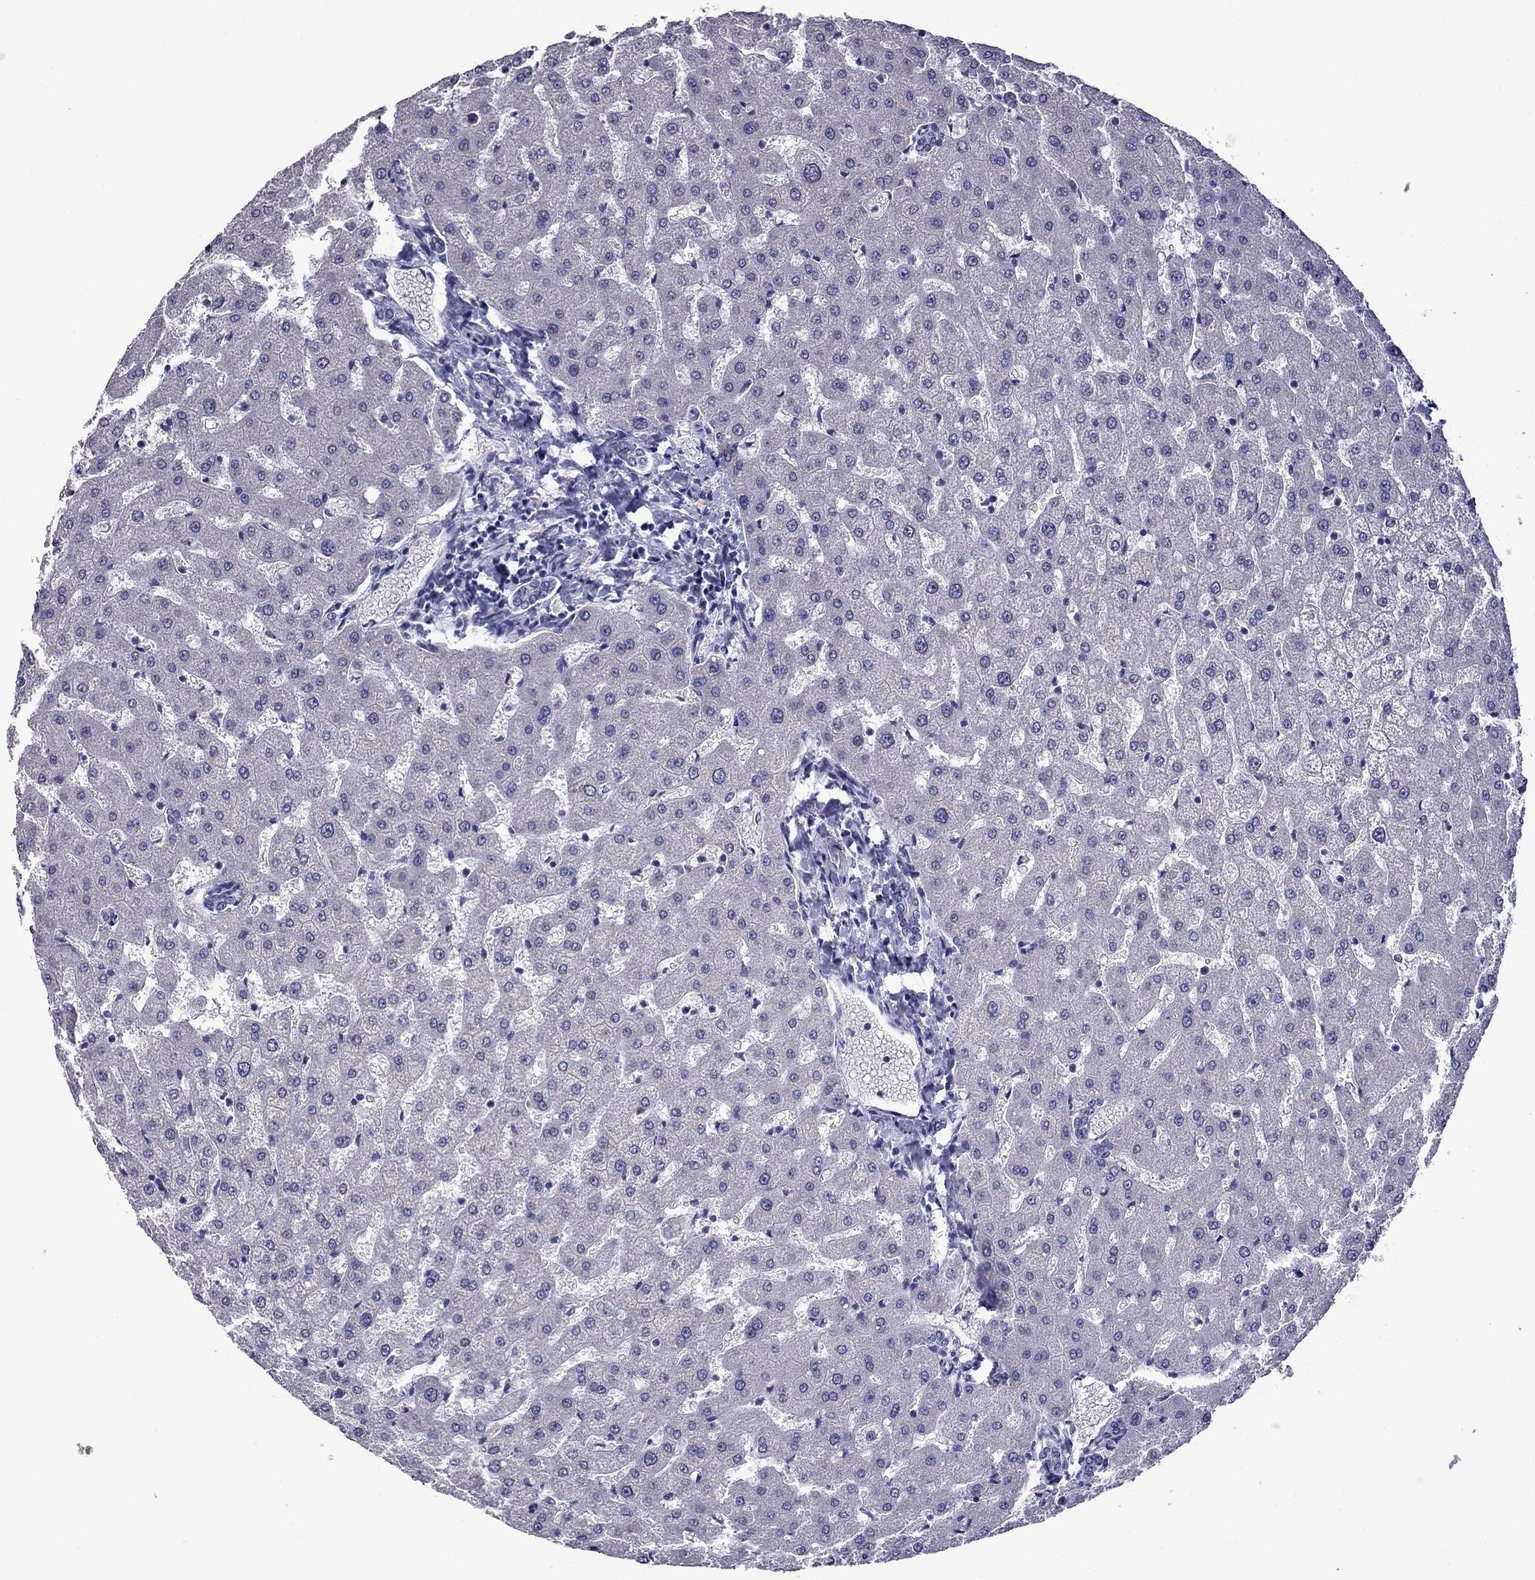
{"staining": {"intensity": "negative", "quantity": "none", "location": "none"}, "tissue": "liver", "cell_type": "Cholangiocytes", "image_type": "normal", "snomed": [{"axis": "morphology", "description": "Normal tissue, NOS"}, {"axis": "topography", "description": "Liver"}], "caption": "High magnification brightfield microscopy of normal liver stained with DAB (3,3'-diaminobenzidine) (brown) and counterstained with hematoxylin (blue): cholangiocytes show no significant expression.", "gene": "STAR", "patient": {"sex": "female", "age": 50}}